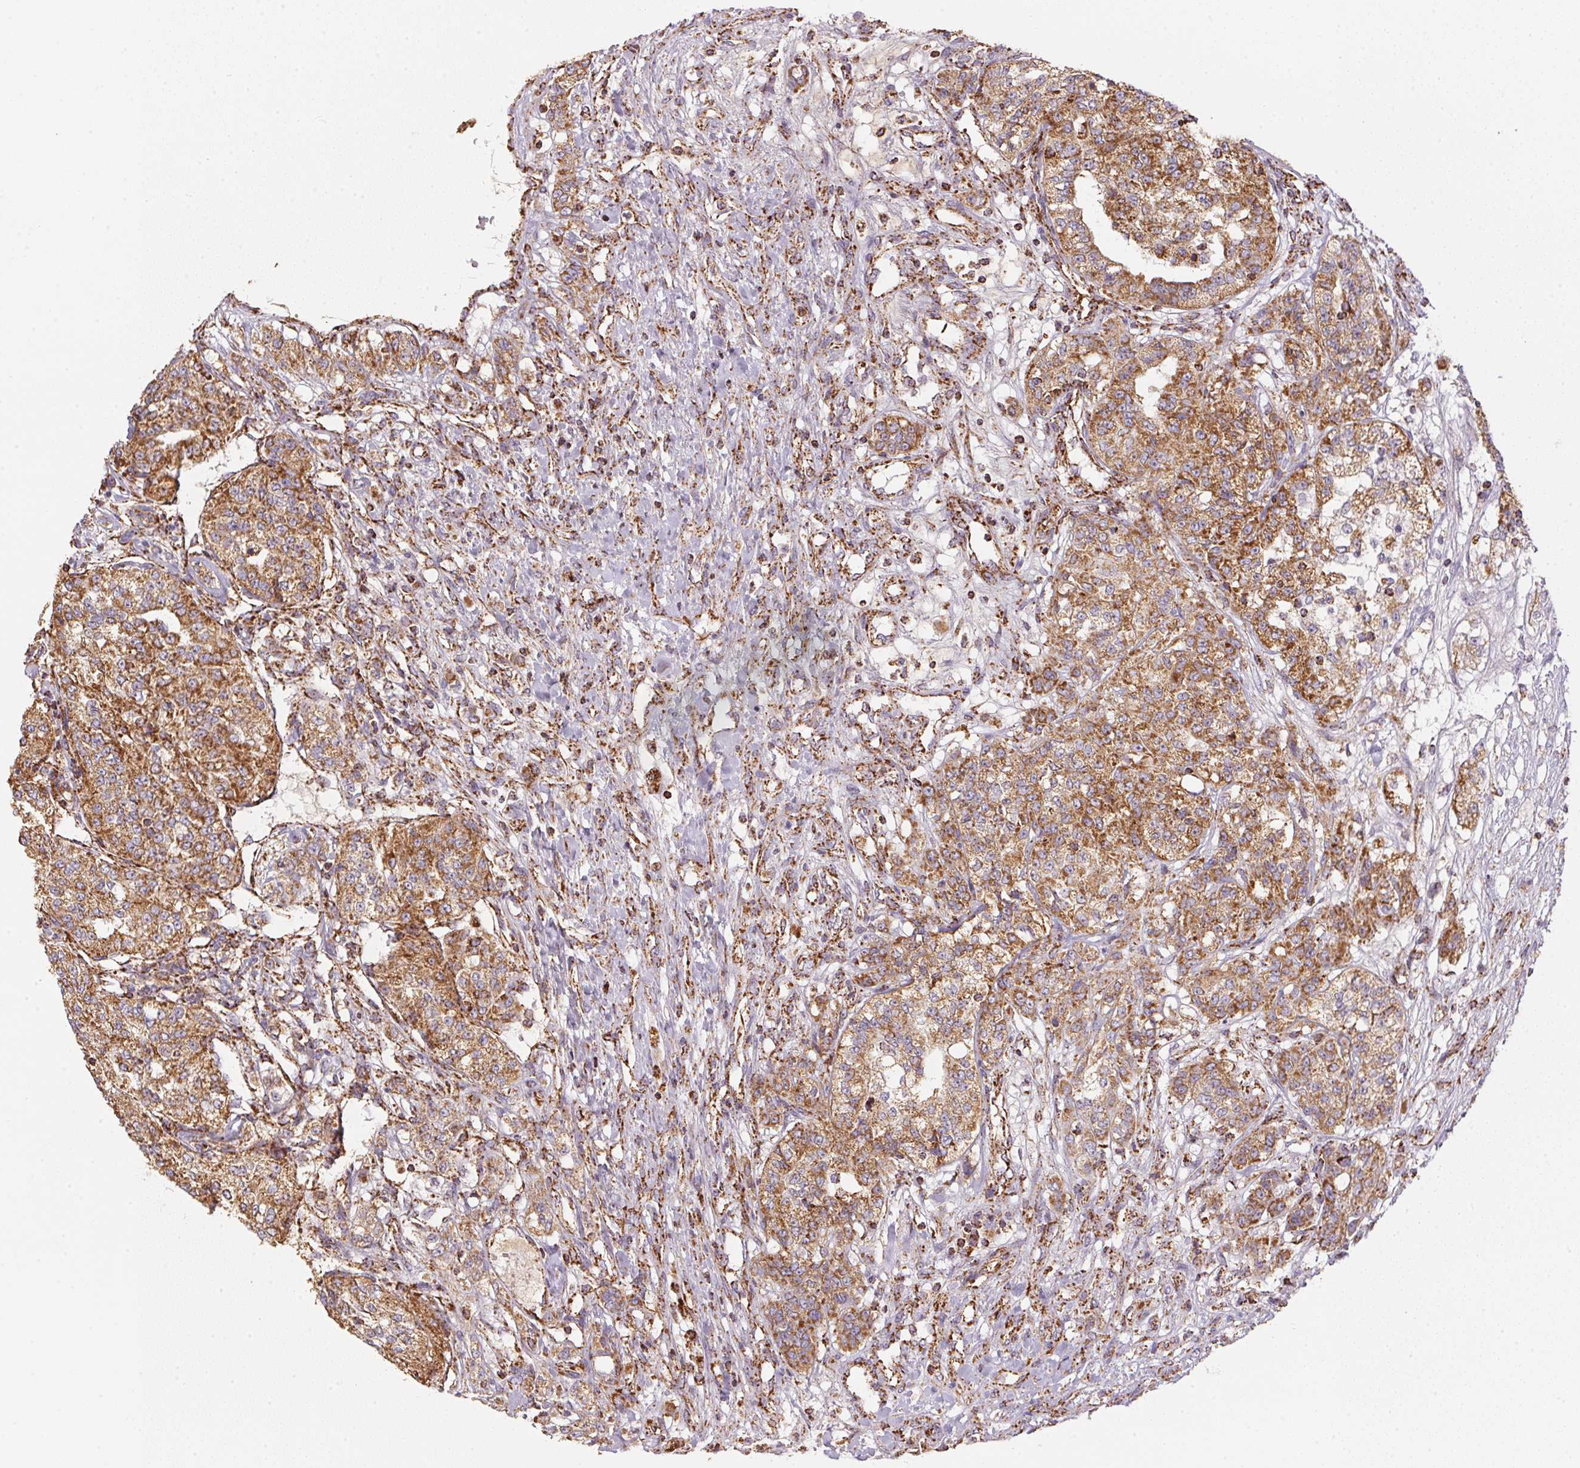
{"staining": {"intensity": "strong", "quantity": ">75%", "location": "cytoplasmic/membranous"}, "tissue": "renal cancer", "cell_type": "Tumor cells", "image_type": "cancer", "snomed": [{"axis": "morphology", "description": "Adenocarcinoma, NOS"}, {"axis": "topography", "description": "Kidney"}], "caption": "DAB immunohistochemical staining of adenocarcinoma (renal) displays strong cytoplasmic/membranous protein staining in about >75% of tumor cells.", "gene": "NDUFS2", "patient": {"sex": "female", "age": 63}}